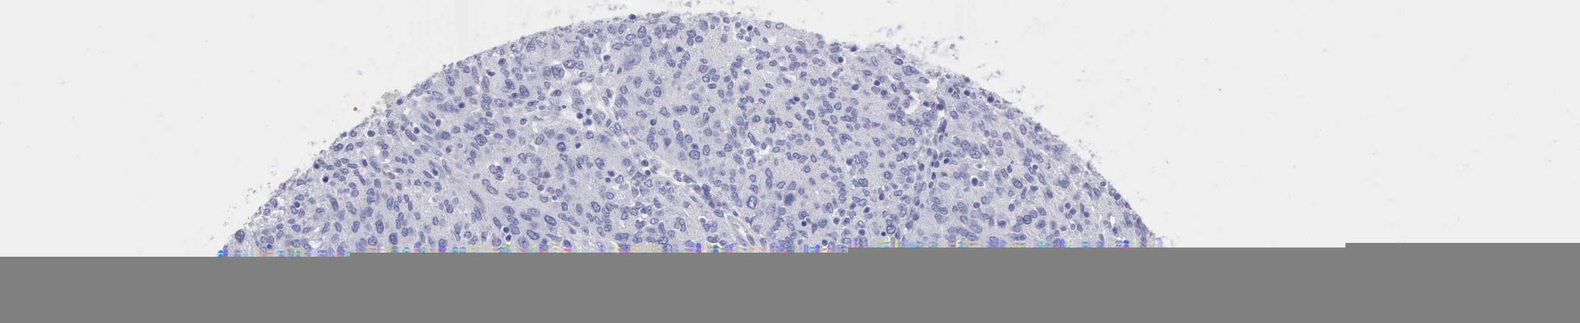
{"staining": {"intensity": "negative", "quantity": "none", "location": "none"}, "tissue": "ovarian cancer", "cell_type": "Tumor cells", "image_type": "cancer", "snomed": [{"axis": "morphology", "description": "Carcinoma, endometroid"}, {"axis": "topography", "description": "Ovary"}], "caption": "A high-resolution image shows immunohistochemistry (IHC) staining of ovarian endometroid carcinoma, which demonstrates no significant staining in tumor cells. Nuclei are stained in blue.", "gene": "ANGEL1", "patient": {"sex": "female", "age": 50}}